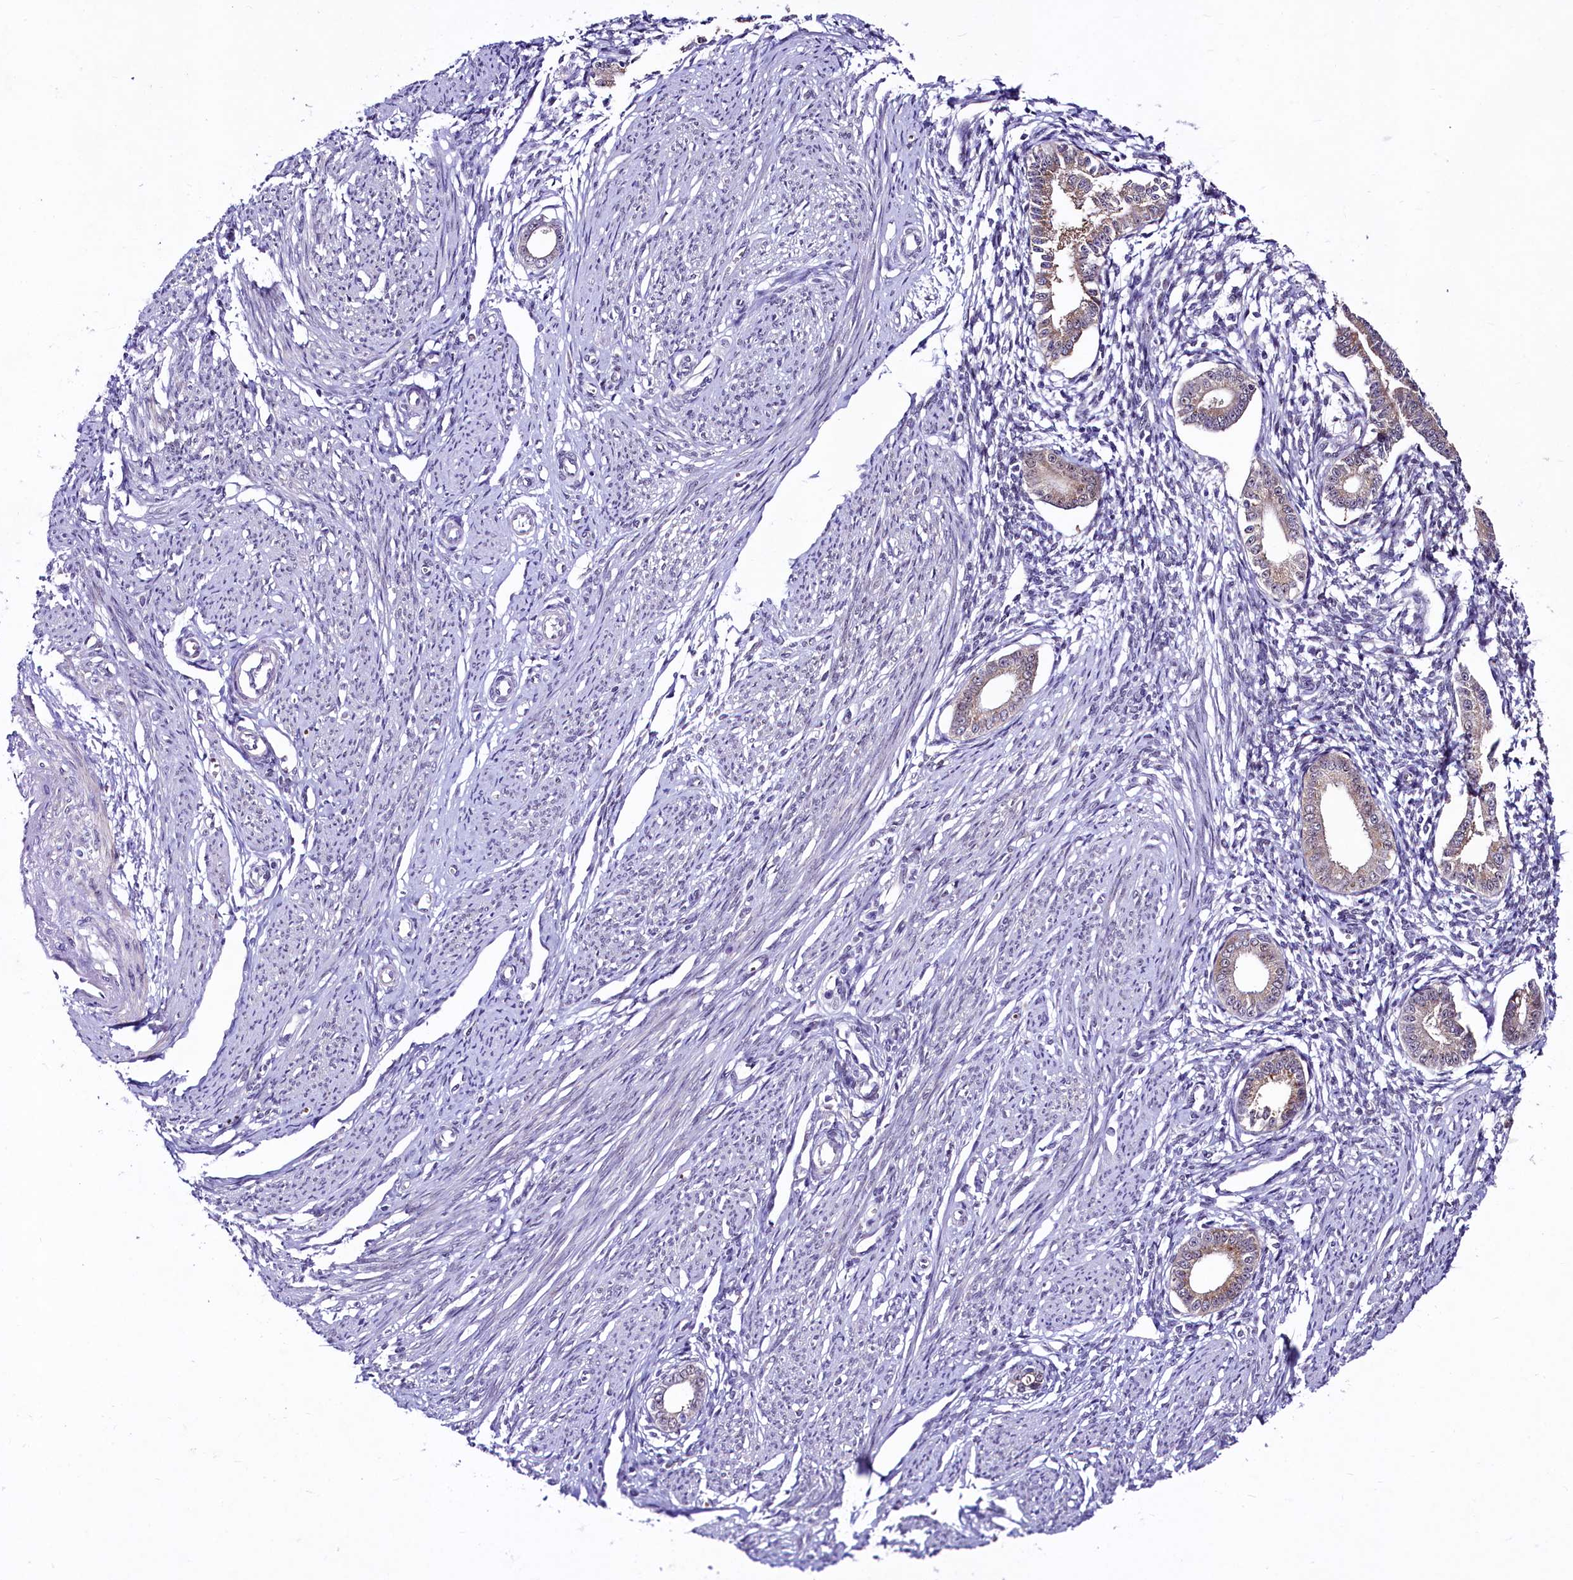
{"staining": {"intensity": "negative", "quantity": "none", "location": "none"}, "tissue": "endometrium", "cell_type": "Cells in endometrial stroma", "image_type": "normal", "snomed": [{"axis": "morphology", "description": "Normal tissue, NOS"}, {"axis": "topography", "description": "Endometrium"}], "caption": "Photomicrograph shows no significant protein staining in cells in endometrial stroma of benign endometrium.", "gene": "LEUTX", "patient": {"sex": "female", "age": 56}}